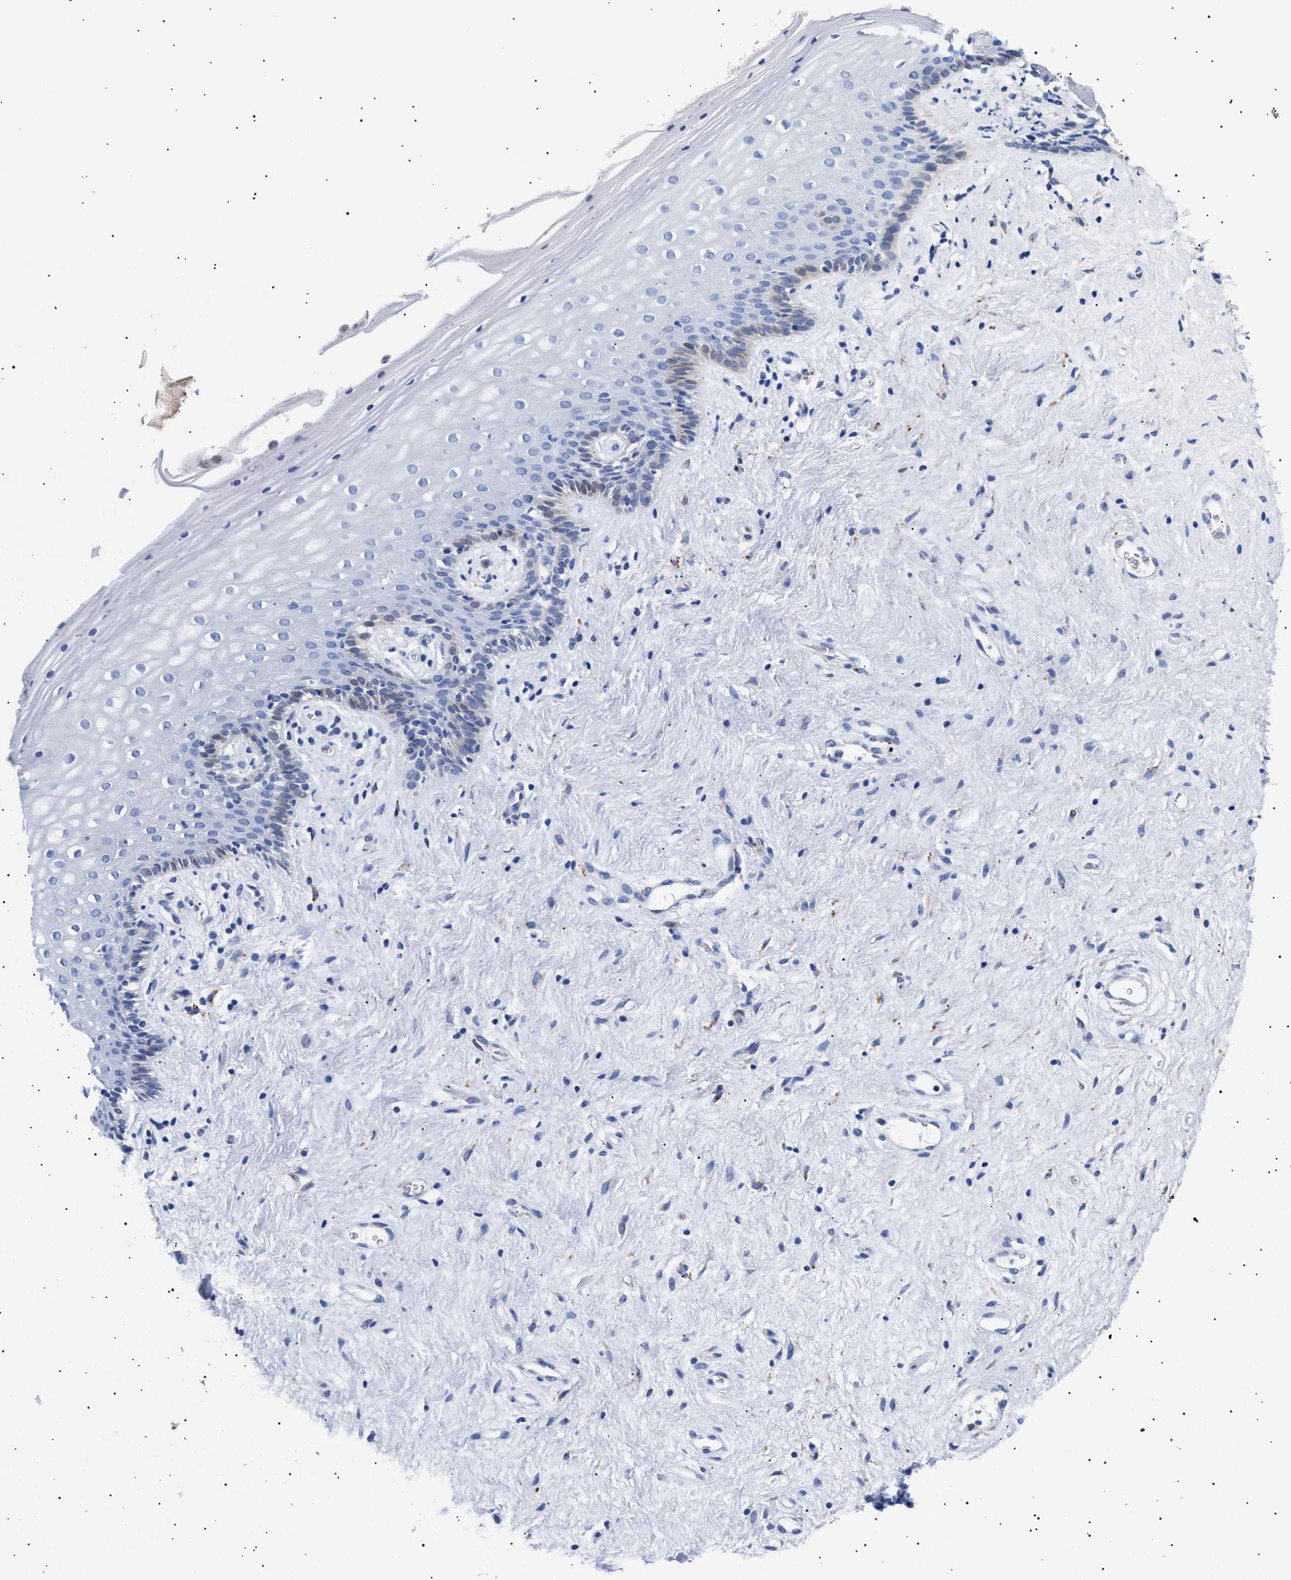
{"staining": {"intensity": "negative", "quantity": "none", "location": "none"}, "tissue": "vagina", "cell_type": "Squamous epithelial cells", "image_type": "normal", "snomed": [{"axis": "morphology", "description": "Normal tissue, NOS"}, {"axis": "topography", "description": "Vagina"}], "caption": "High power microscopy image of an IHC histopathology image of benign vagina, revealing no significant positivity in squamous epithelial cells.", "gene": "HEMGN", "patient": {"sex": "female", "age": 44}}